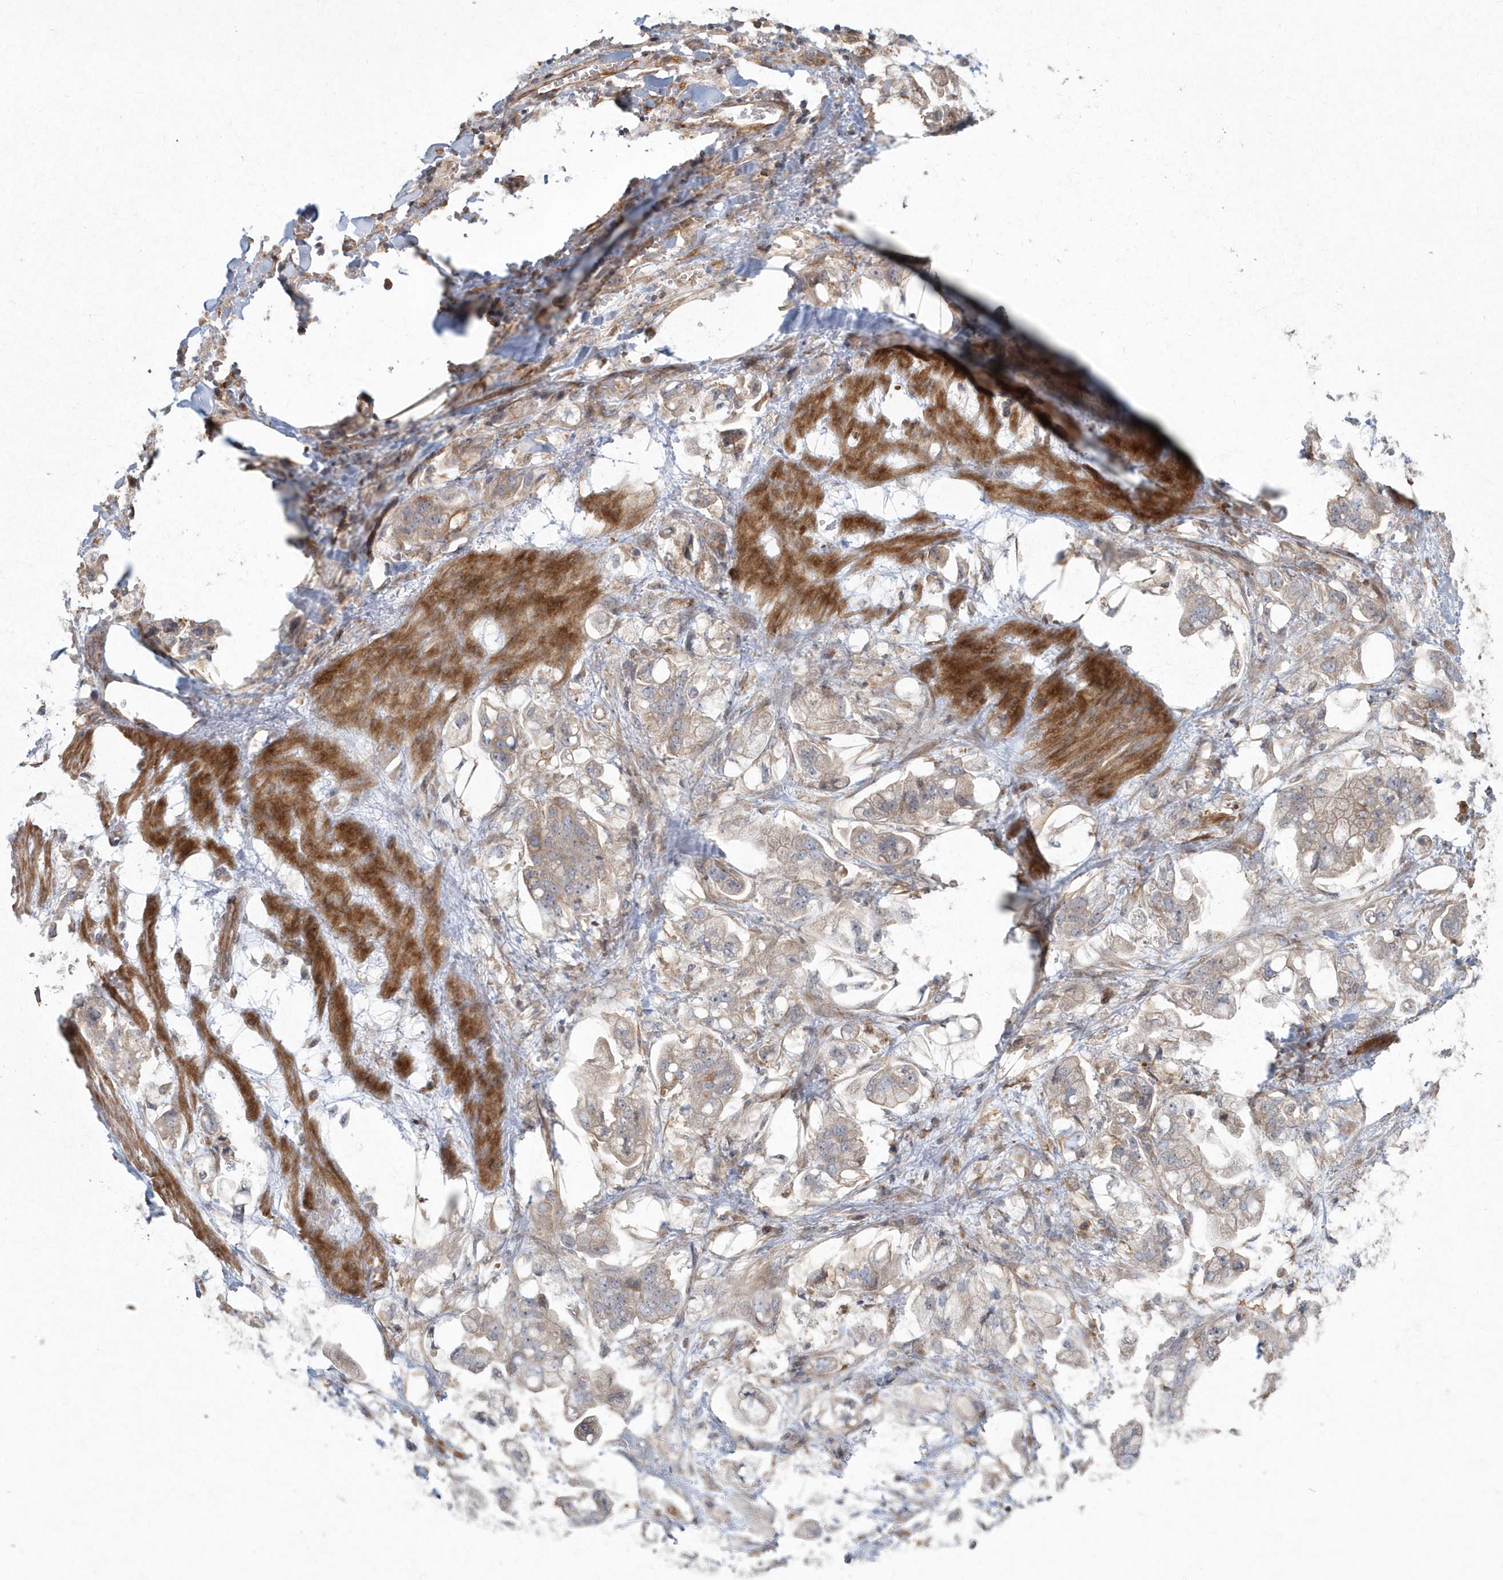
{"staining": {"intensity": "weak", "quantity": "<25%", "location": "cytoplasmic/membranous"}, "tissue": "stomach cancer", "cell_type": "Tumor cells", "image_type": "cancer", "snomed": [{"axis": "morphology", "description": "Adenocarcinoma, NOS"}, {"axis": "topography", "description": "Stomach"}], "caption": "Adenocarcinoma (stomach) was stained to show a protein in brown. There is no significant expression in tumor cells.", "gene": "ARHGEF38", "patient": {"sex": "male", "age": 62}}